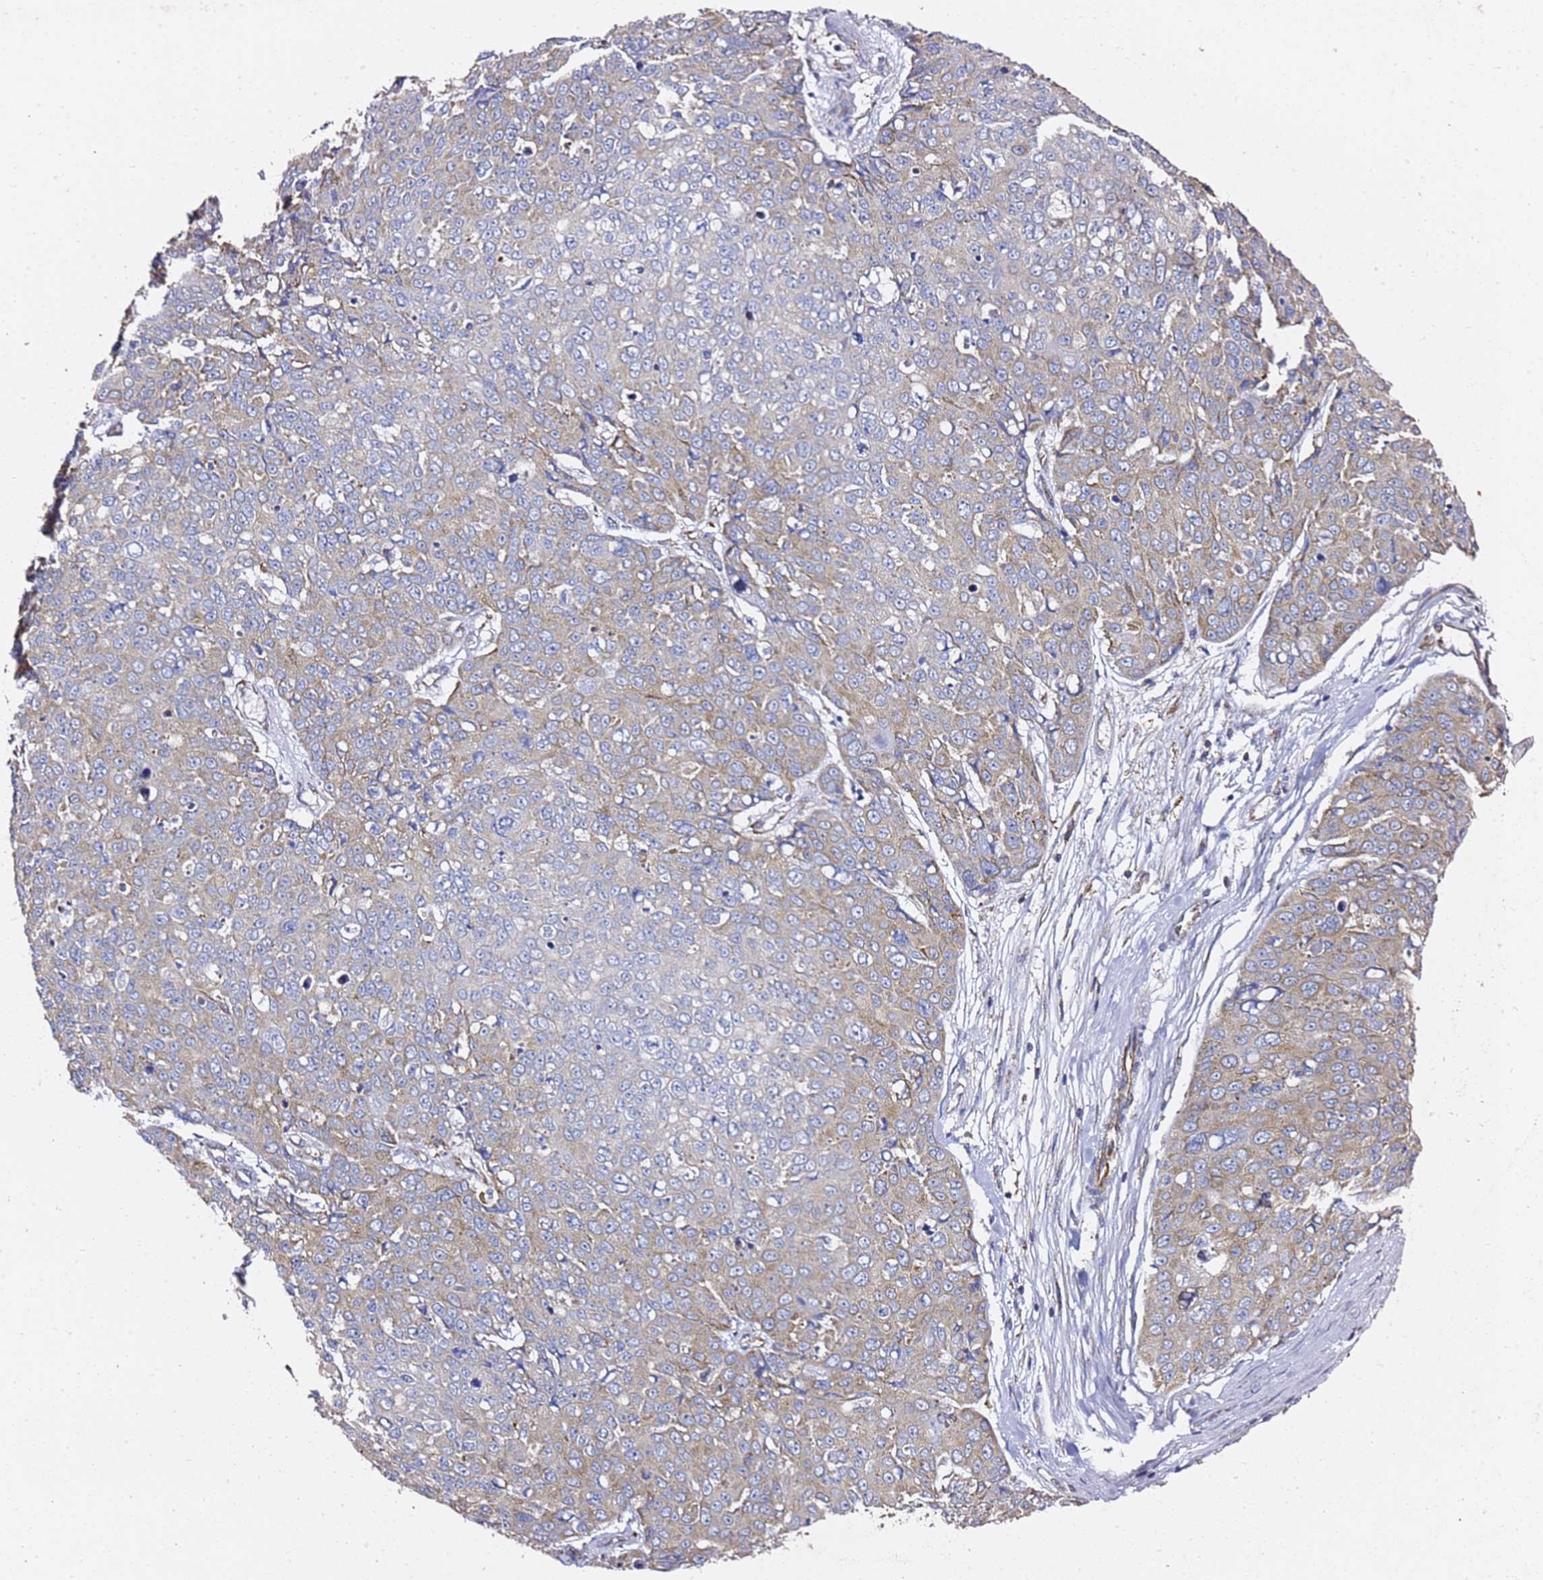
{"staining": {"intensity": "weak", "quantity": "25%-75%", "location": "cytoplasmic/membranous"}, "tissue": "skin cancer", "cell_type": "Tumor cells", "image_type": "cancer", "snomed": [{"axis": "morphology", "description": "Squamous cell carcinoma, NOS"}, {"axis": "topography", "description": "Skin"}], "caption": "Skin cancer (squamous cell carcinoma) stained for a protein exhibits weak cytoplasmic/membranous positivity in tumor cells.", "gene": "TPST1", "patient": {"sex": "male", "age": 71}}